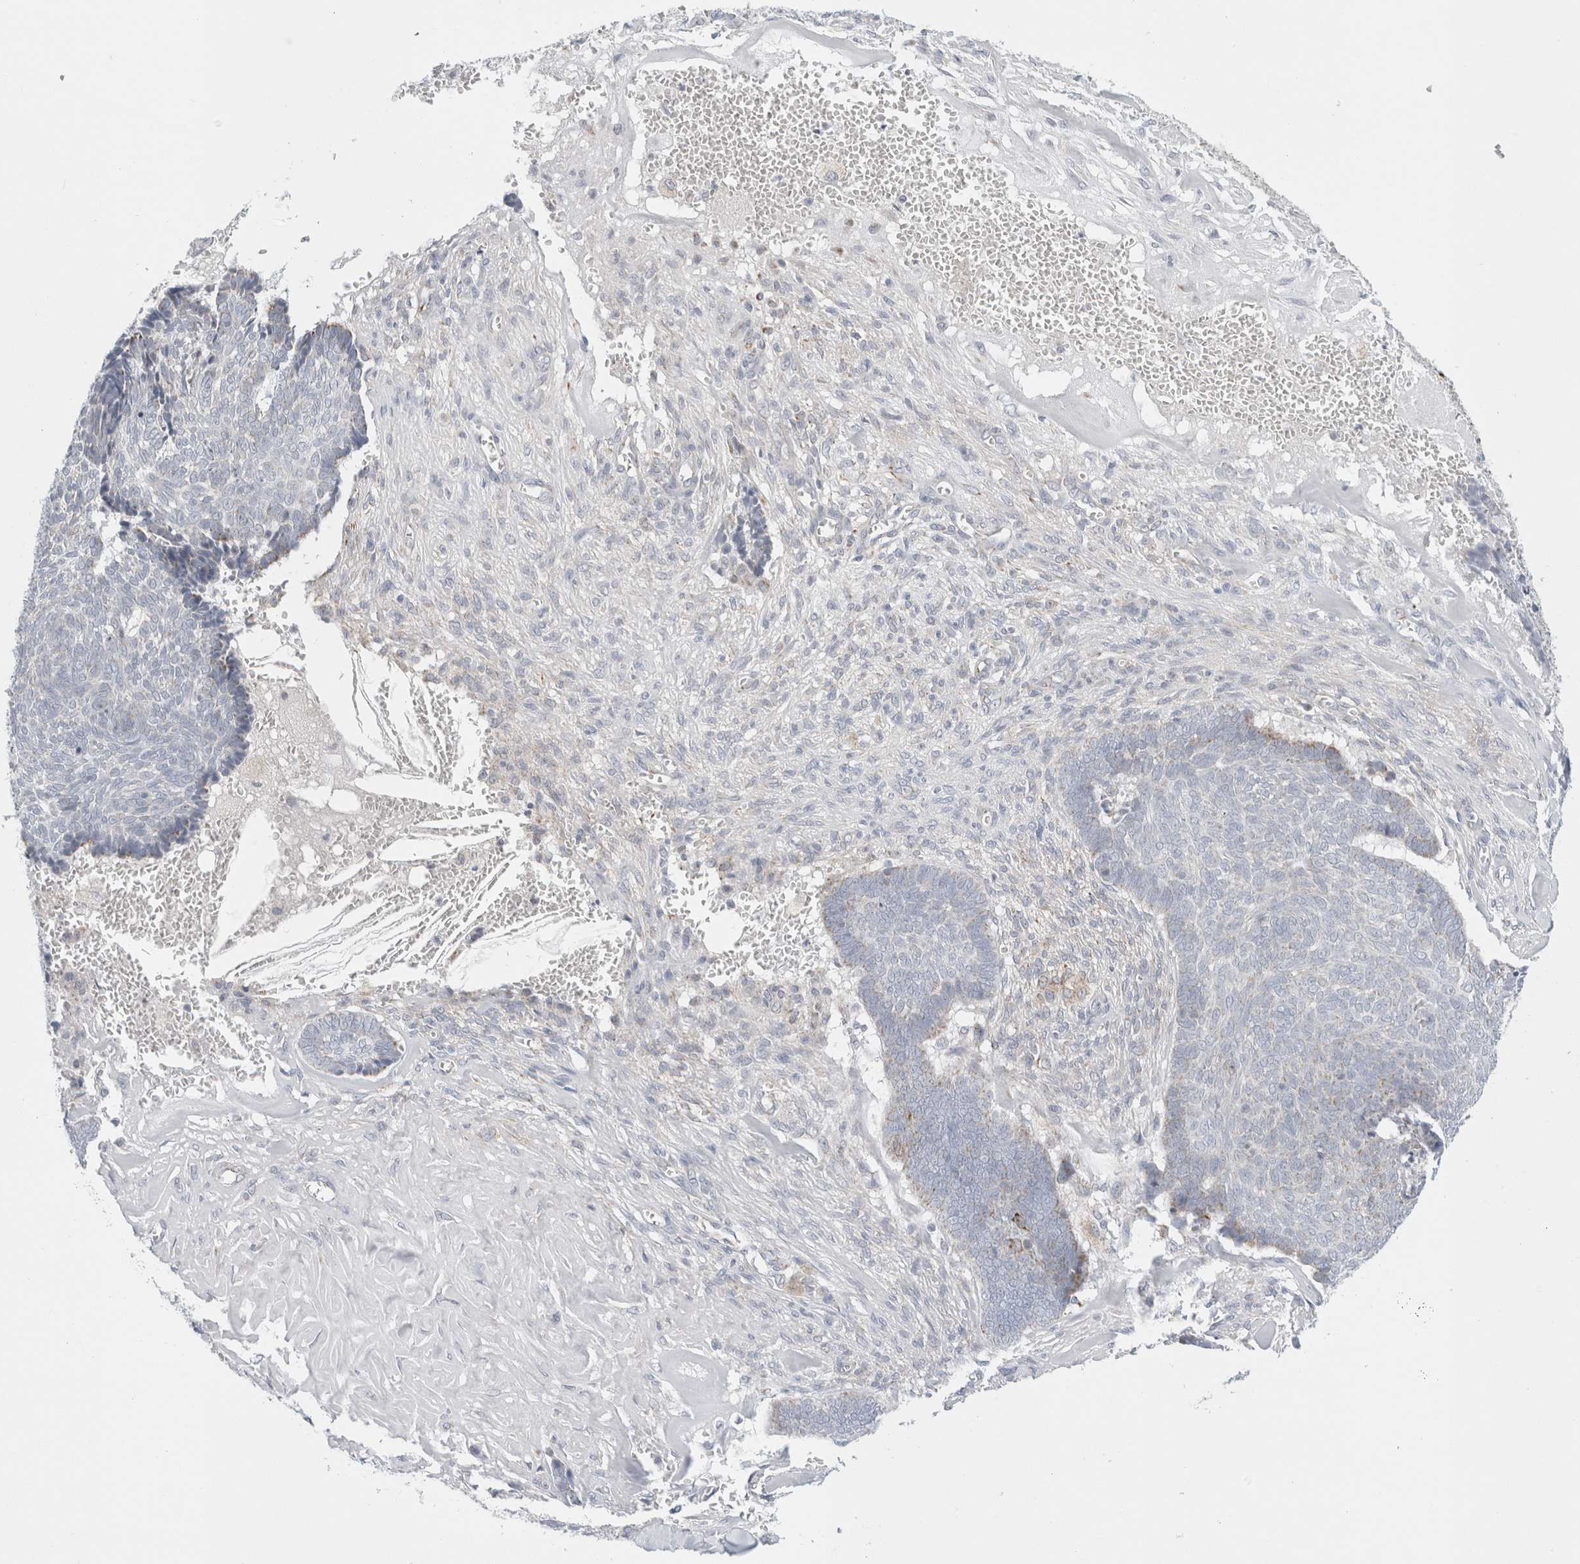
{"staining": {"intensity": "weak", "quantity": "<25%", "location": "cytoplasmic/membranous"}, "tissue": "skin cancer", "cell_type": "Tumor cells", "image_type": "cancer", "snomed": [{"axis": "morphology", "description": "Basal cell carcinoma"}, {"axis": "topography", "description": "Skin"}], "caption": "Immunohistochemistry of human basal cell carcinoma (skin) shows no positivity in tumor cells.", "gene": "FAHD1", "patient": {"sex": "male", "age": 84}}